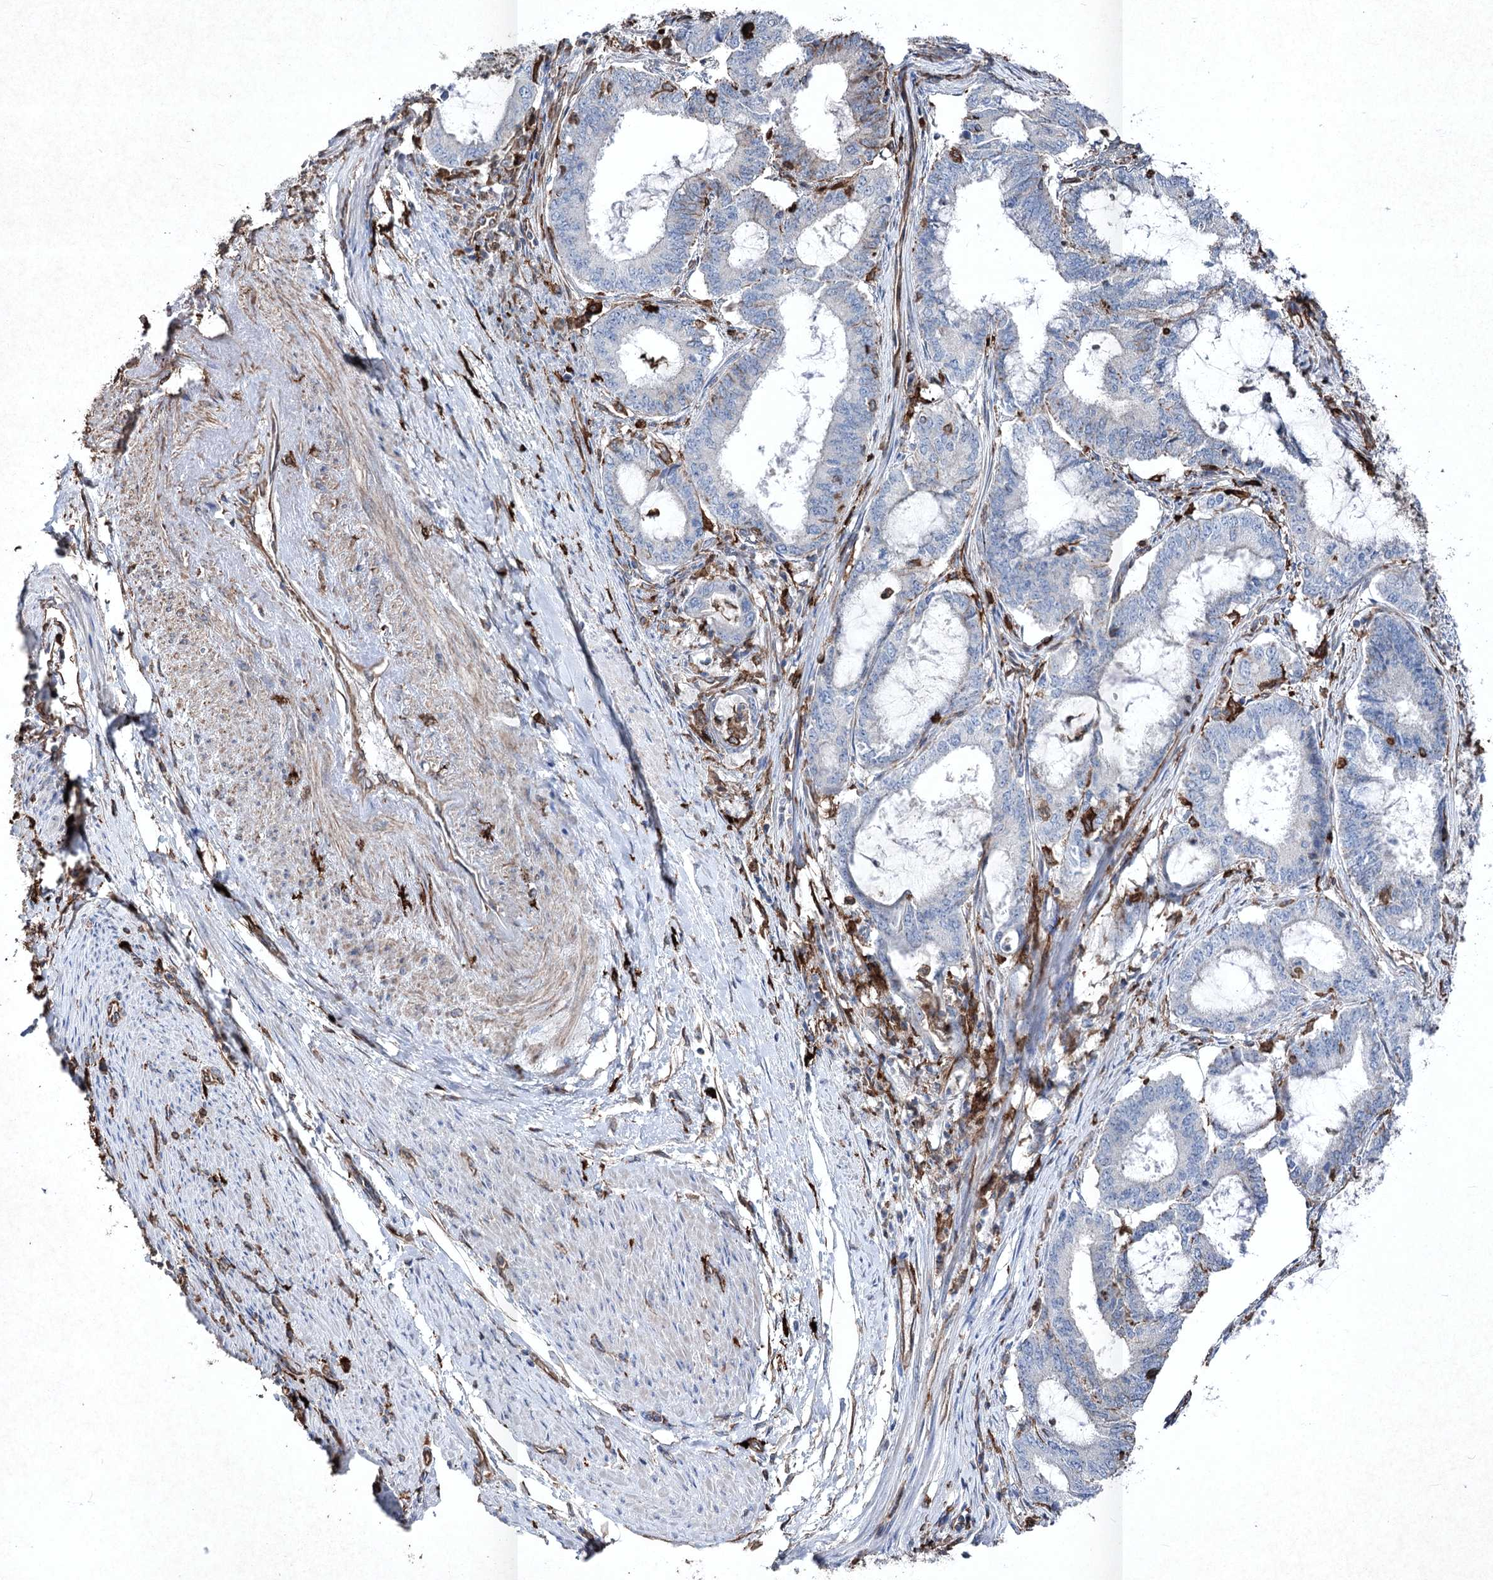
{"staining": {"intensity": "negative", "quantity": "none", "location": "none"}, "tissue": "endometrial cancer", "cell_type": "Tumor cells", "image_type": "cancer", "snomed": [{"axis": "morphology", "description": "Adenocarcinoma, NOS"}, {"axis": "topography", "description": "Endometrium"}], "caption": "Tumor cells are negative for protein expression in human endometrial cancer.", "gene": "CLEC4M", "patient": {"sex": "female", "age": 51}}